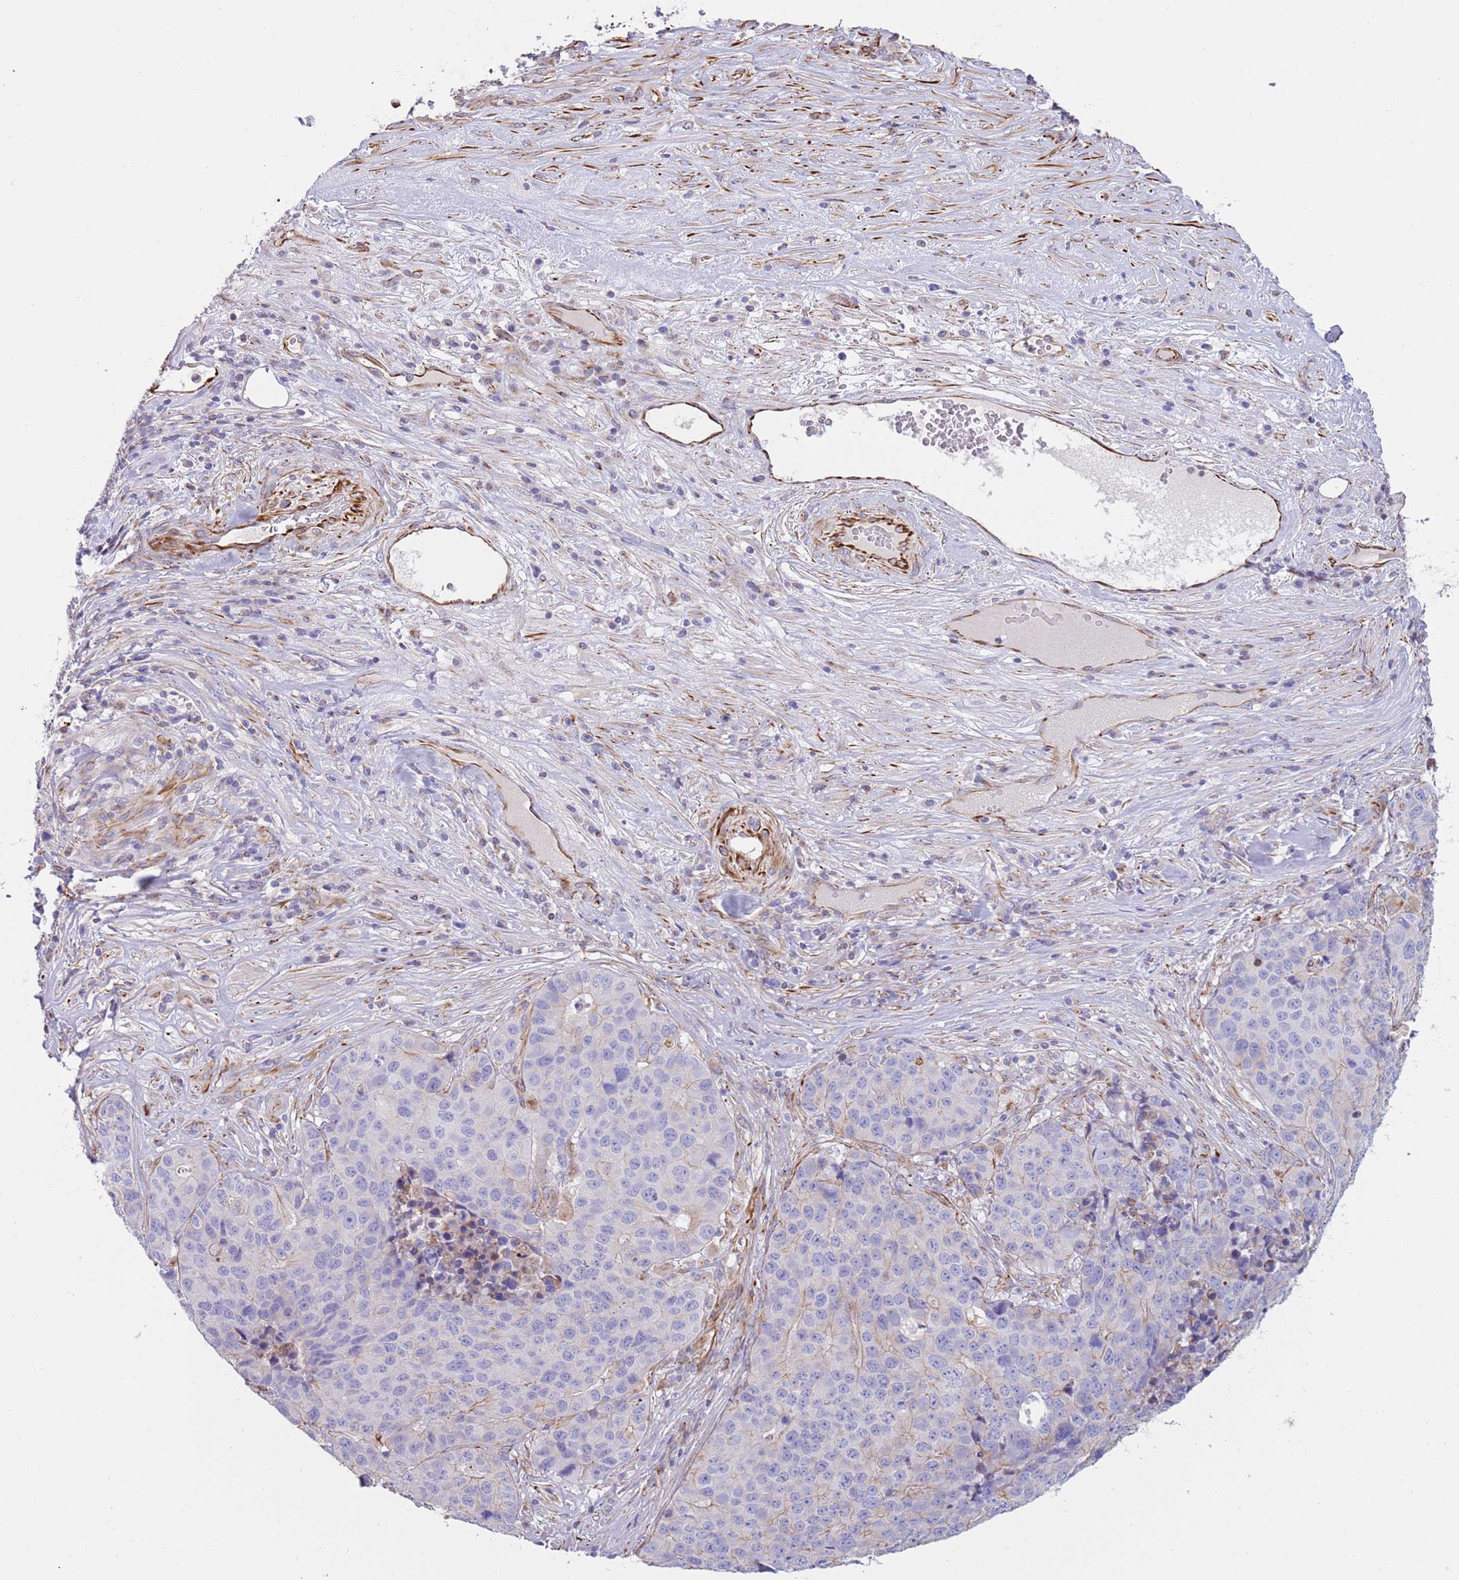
{"staining": {"intensity": "negative", "quantity": "none", "location": "none"}, "tissue": "stomach cancer", "cell_type": "Tumor cells", "image_type": "cancer", "snomed": [{"axis": "morphology", "description": "Adenocarcinoma, NOS"}, {"axis": "topography", "description": "Stomach"}], "caption": "Tumor cells show no significant protein expression in stomach cancer (adenocarcinoma).", "gene": "MOGAT1", "patient": {"sex": "male", "age": 71}}